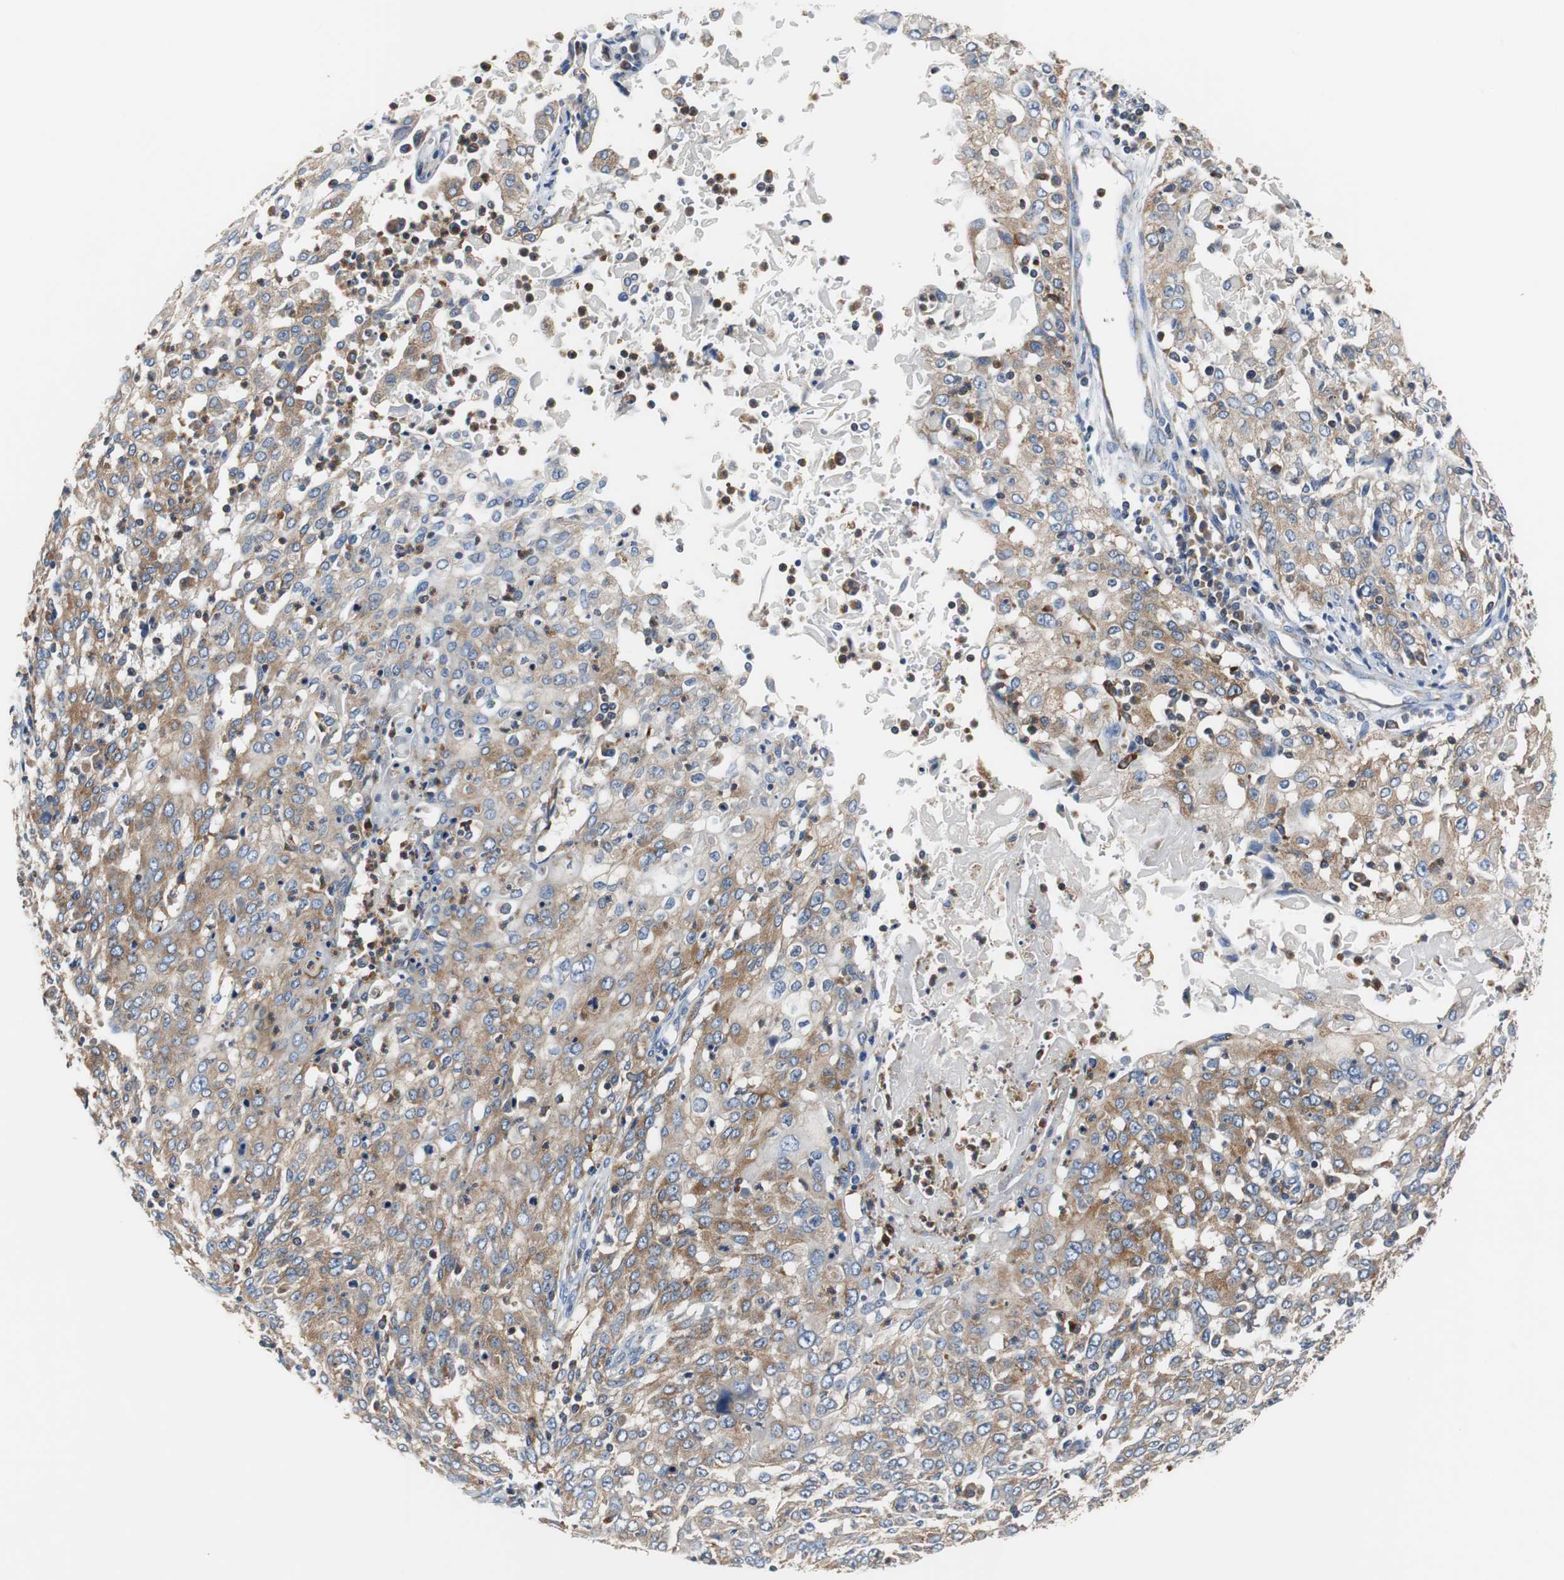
{"staining": {"intensity": "moderate", "quantity": "25%-75%", "location": "cytoplasmic/membranous"}, "tissue": "cervical cancer", "cell_type": "Tumor cells", "image_type": "cancer", "snomed": [{"axis": "morphology", "description": "Squamous cell carcinoma, NOS"}, {"axis": "topography", "description": "Cervix"}], "caption": "A brown stain highlights moderate cytoplasmic/membranous staining of a protein in cervical cancer (squamous cell carcinoma) tumor cells.", "gene": "VAMP8", "patient": {"sex": "female", "age": 39}}